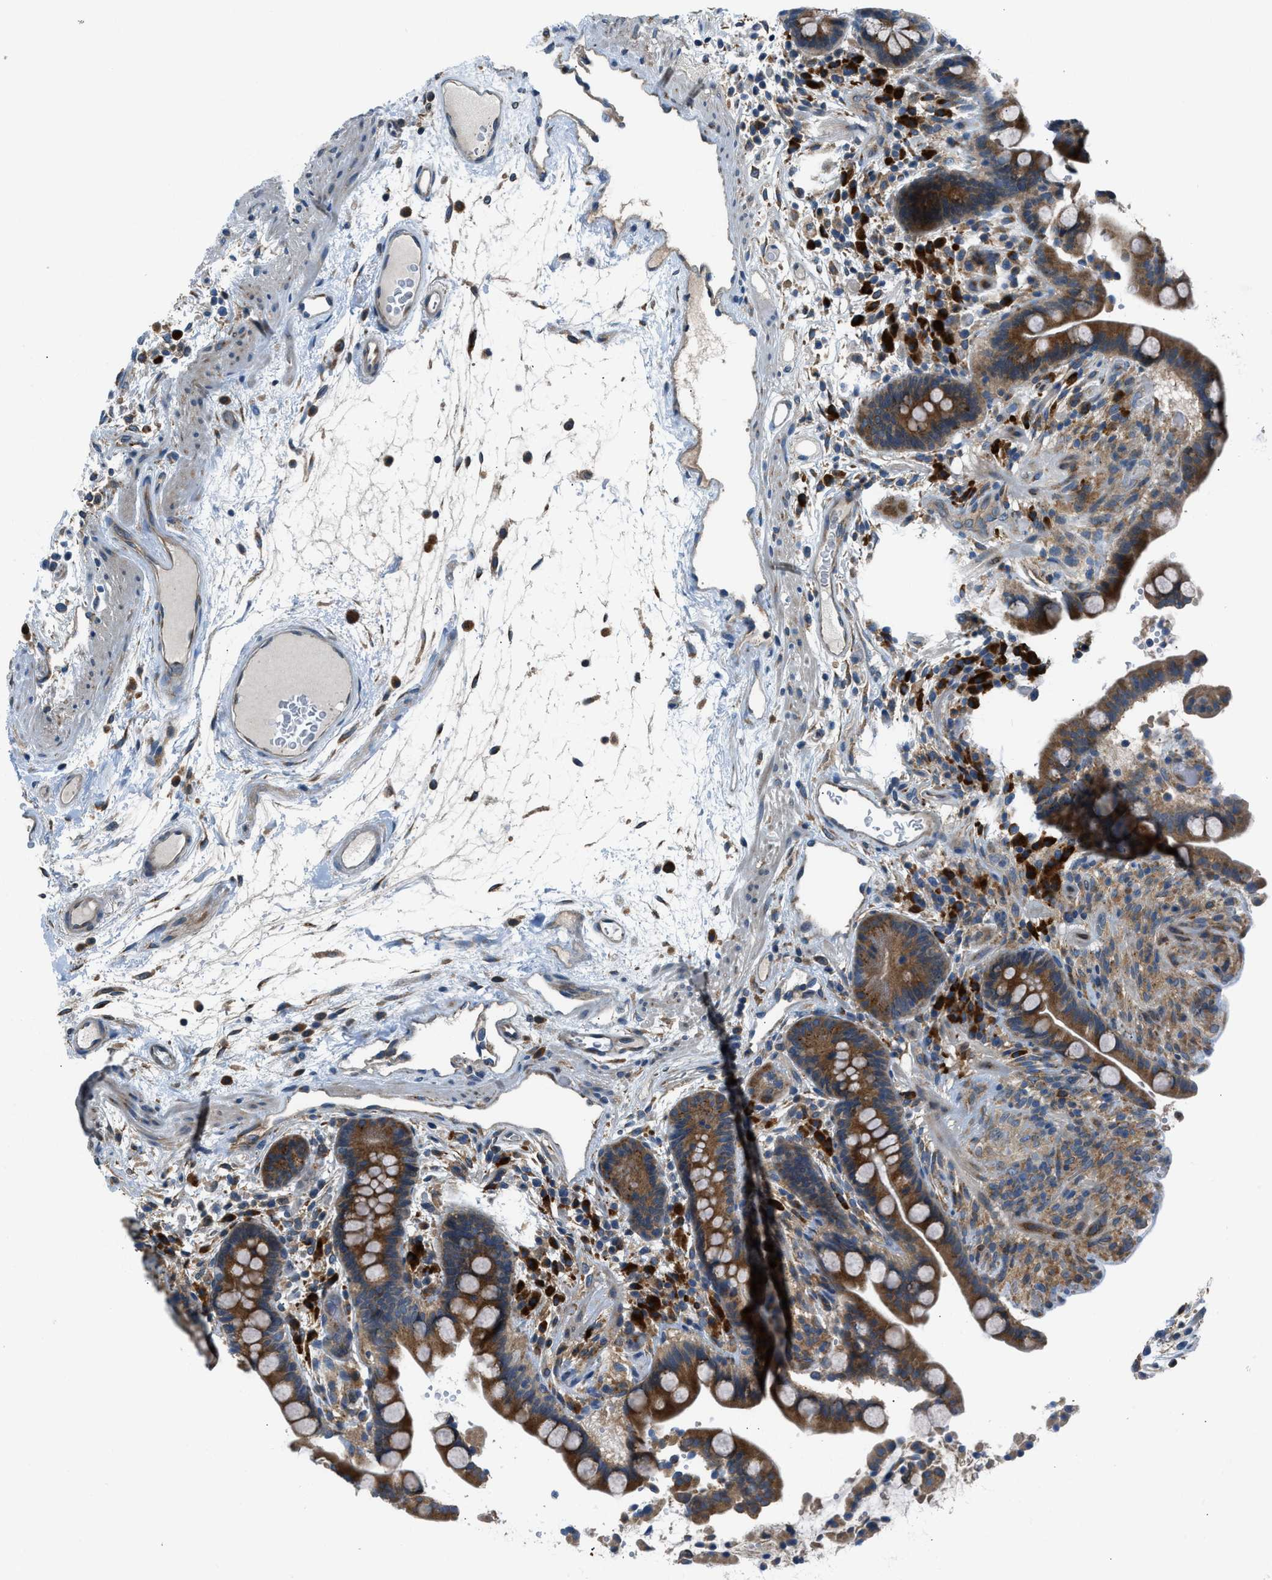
{"staining": {"intensity": "moderate", "quantity": ">75%", "location": "cytoplasmic/membranous"}, "tissue": "colon", "cell_type": "Endothelial cells", "image_type": "normal", "snomed": [{"axis": "morphology", "description": "Normal tissue, NOS"}, {"axis": "topography", "description": "Colon"}], "caption": "A high-resolution photomicrograph shows immunohistochemistry staining of benign colon, which exhibits moderate cytoplasmic/membranous expression in about >75% of endothelial cells.", "gene": "EDARADD", "patient": {"sex": "male", "age": 73}}